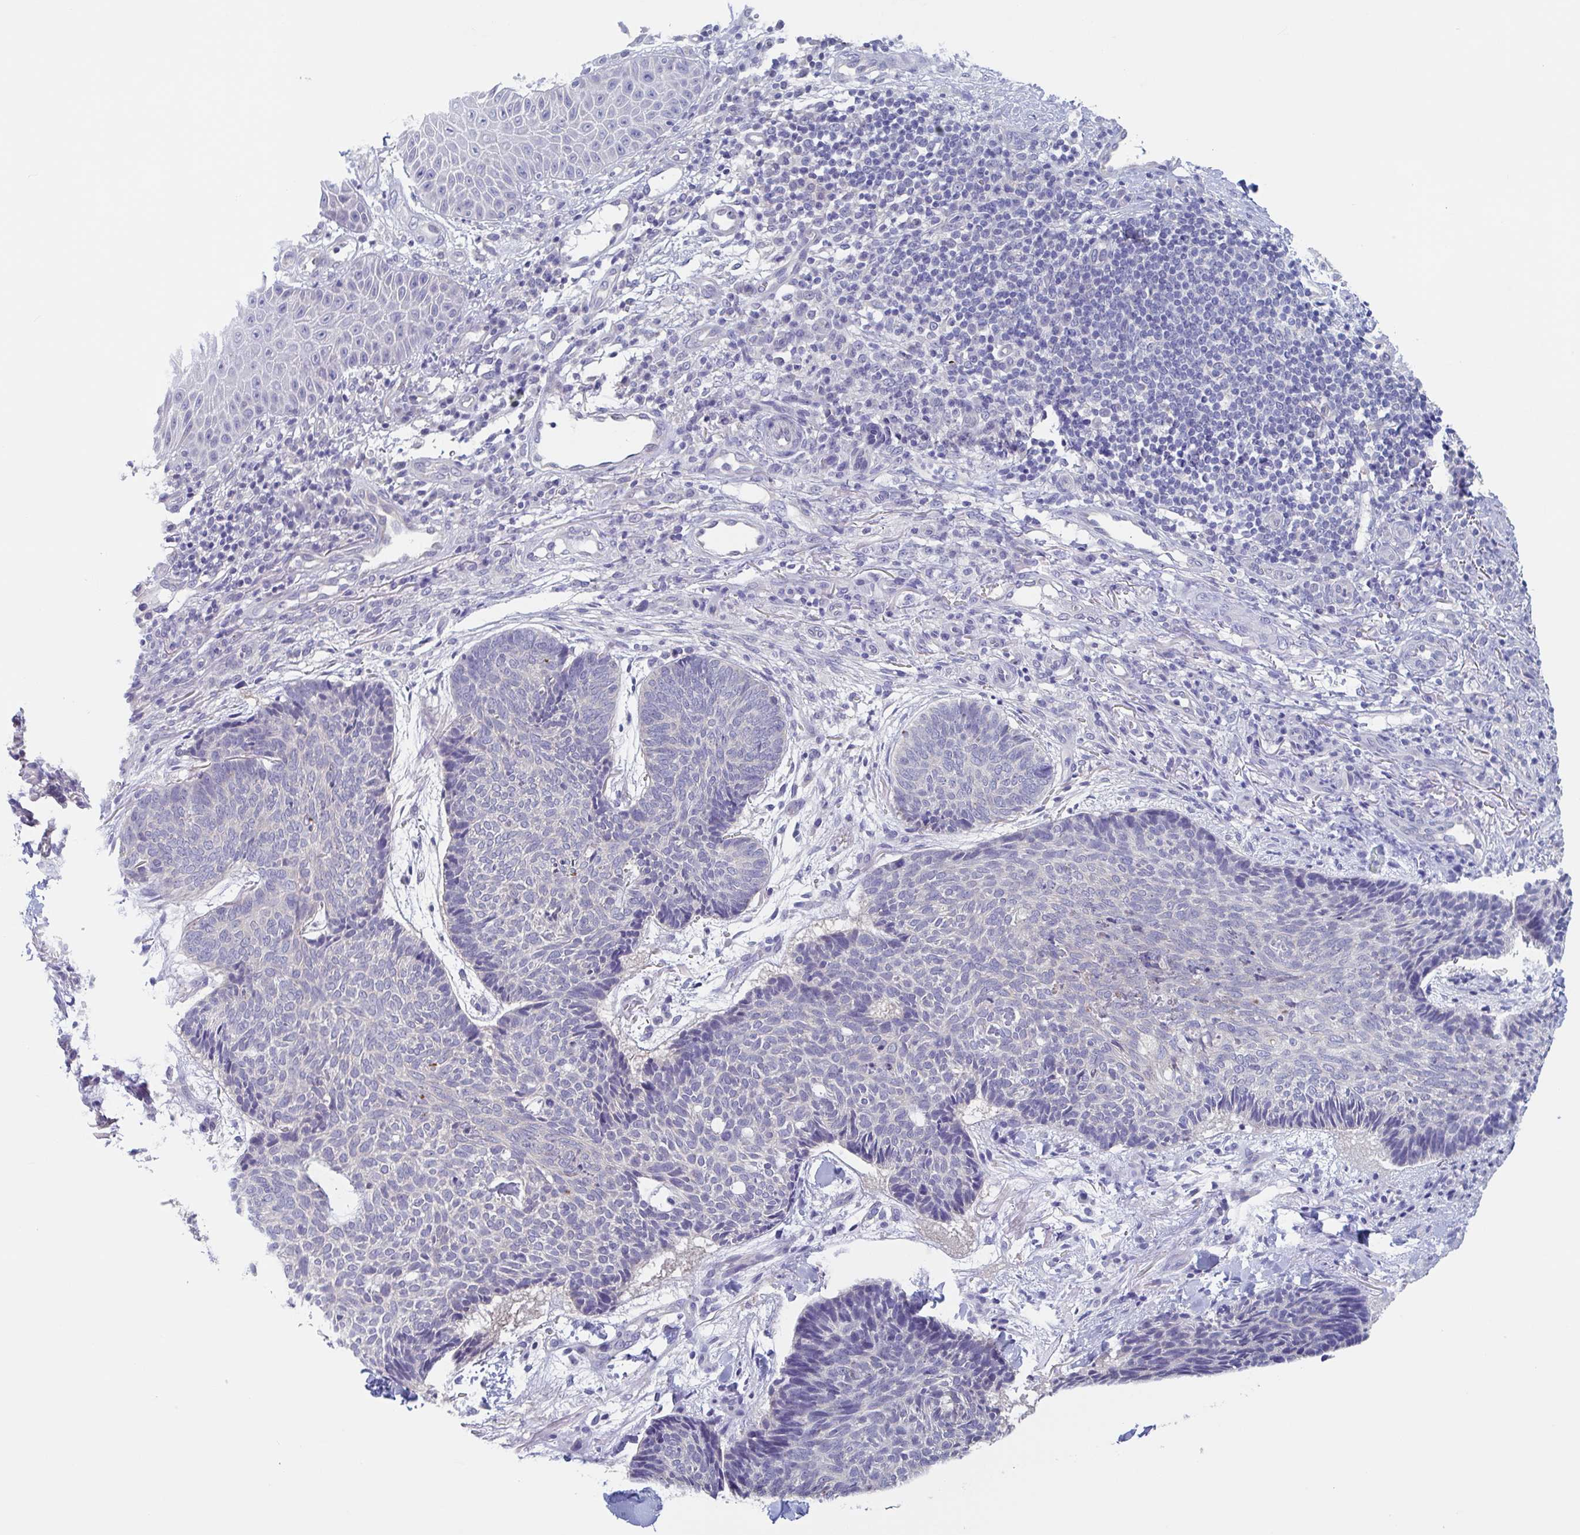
{"staining": {"intensity": "negative", "quantity": "none", "location": "none"}, "tissue": "skin cancer", "cell_type": "Tumor cells", "image_type": "cancer", "snomed": [{"axis": "morphology", "description": "Normal tissue, NOS"}, {"axis": "morphology", "description": "Basal cell carcinoma"}, {"axis": "topography", "description": "Skin"}], "caption": "Immunohistochemistry (IHC) micrograph of human basal cell carcinoma (skin) stained for a protein (brown), which shows no expression in tumor cells. The staining is performed using DAB brown chromogen with nuclei counter-stained in using hematoxylin.", "gene": "CHMP5", "patient": {"sex": "male", "age": 50}}